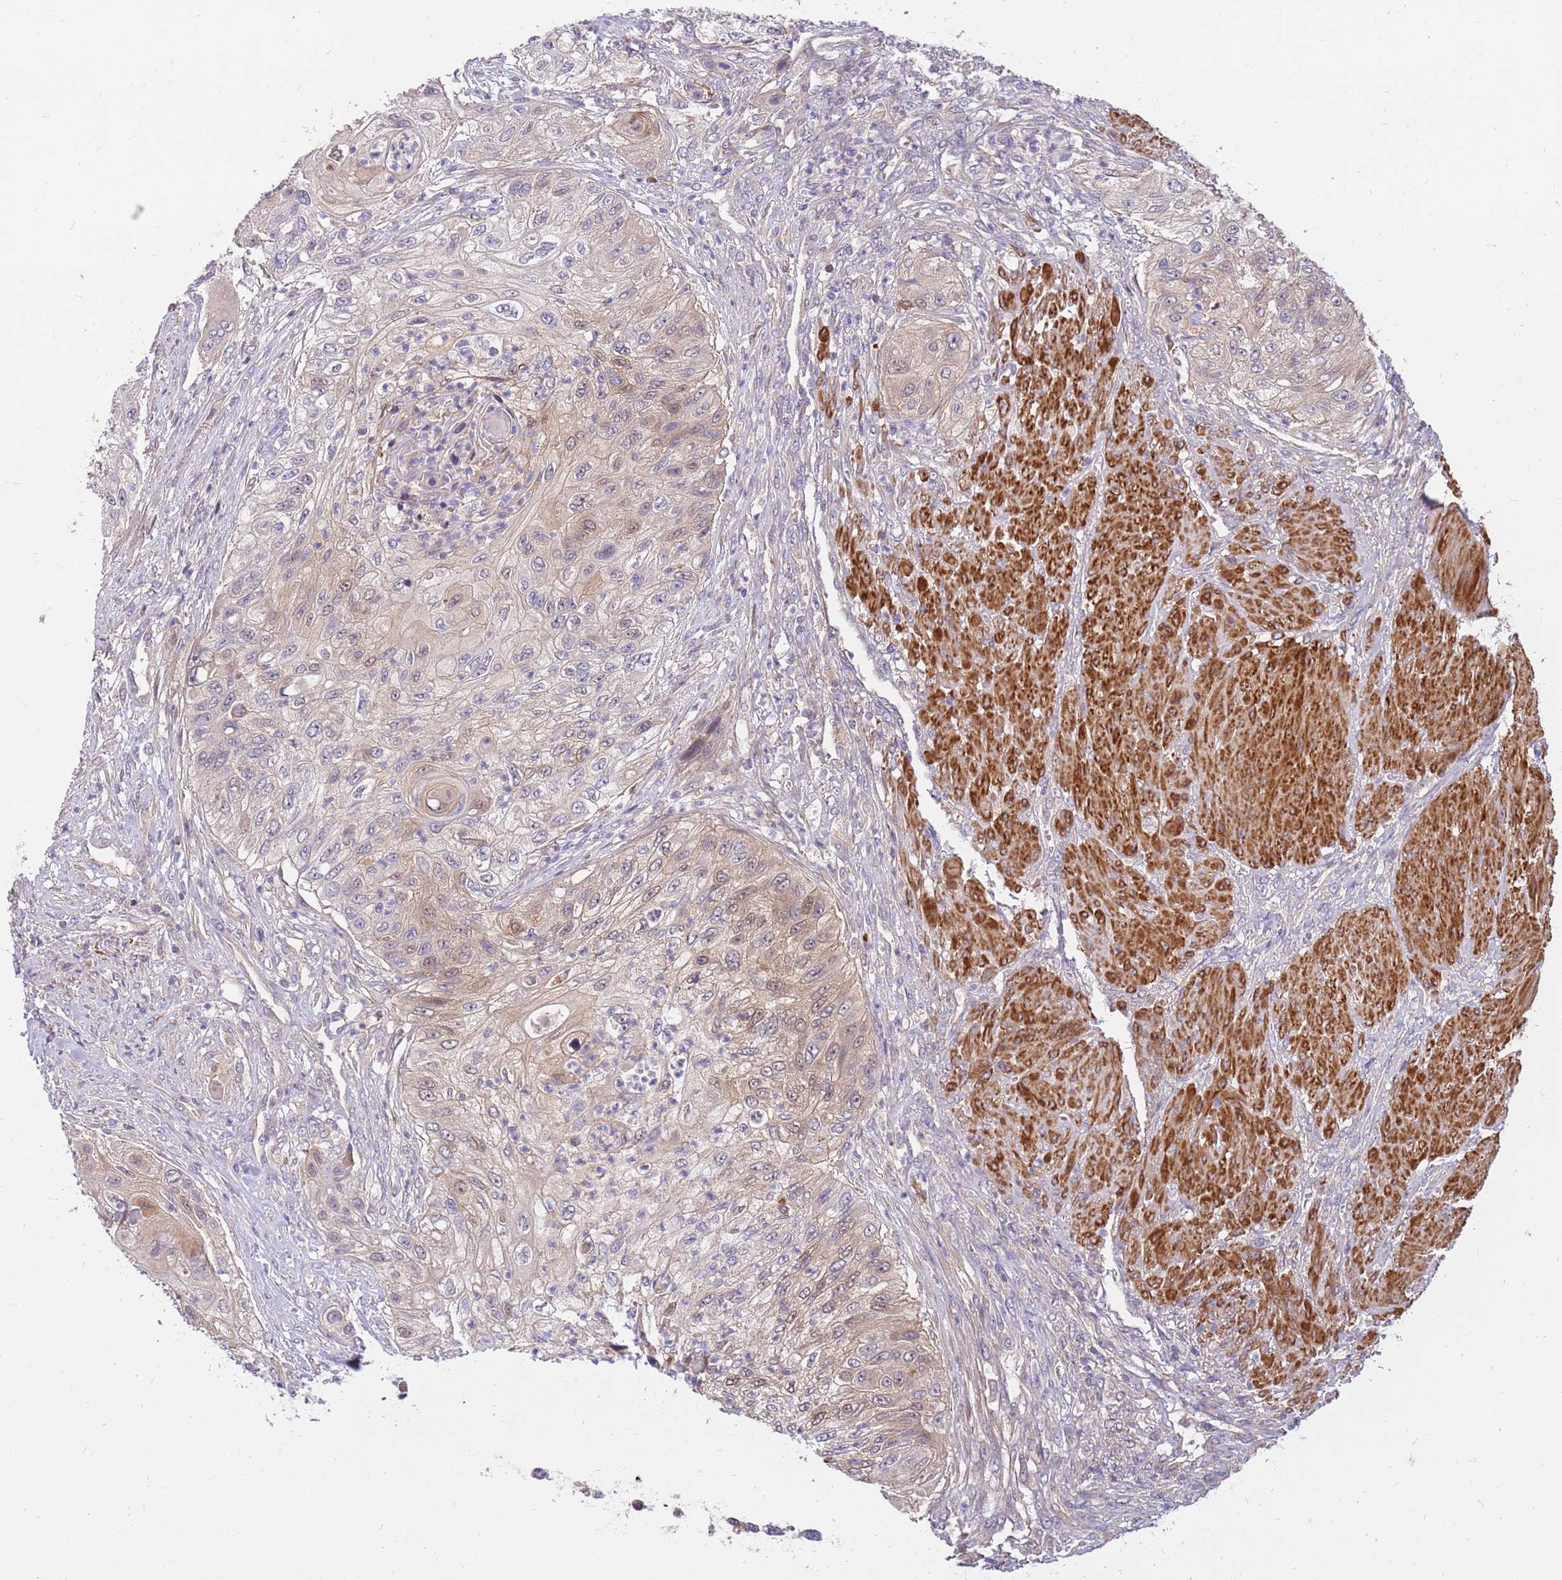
{"staining": {"intensity": "weak", "quantity": "25%-75%", "location": "cytoplasmic/membranous"}, "tissue": "urothelial cancer", "cell_type": "Tumor cells", "image_type": "cancer", "snomed": [{"axis": "morphology", "description": "Urothelial carcinoma, High grade"}, {"axis": "topography", "description": "Urinary bladder"}], "caption": "Immunohistochemistry (IHC) micrograph of urothelial cancer stained for a protein (brown), which demonstrates low levels of weak cytoplasmic/membranous positivity in about 25%-75% of tumor cells.", "gene": "MVD", "patient": {"sex": "female", "age": 60}}